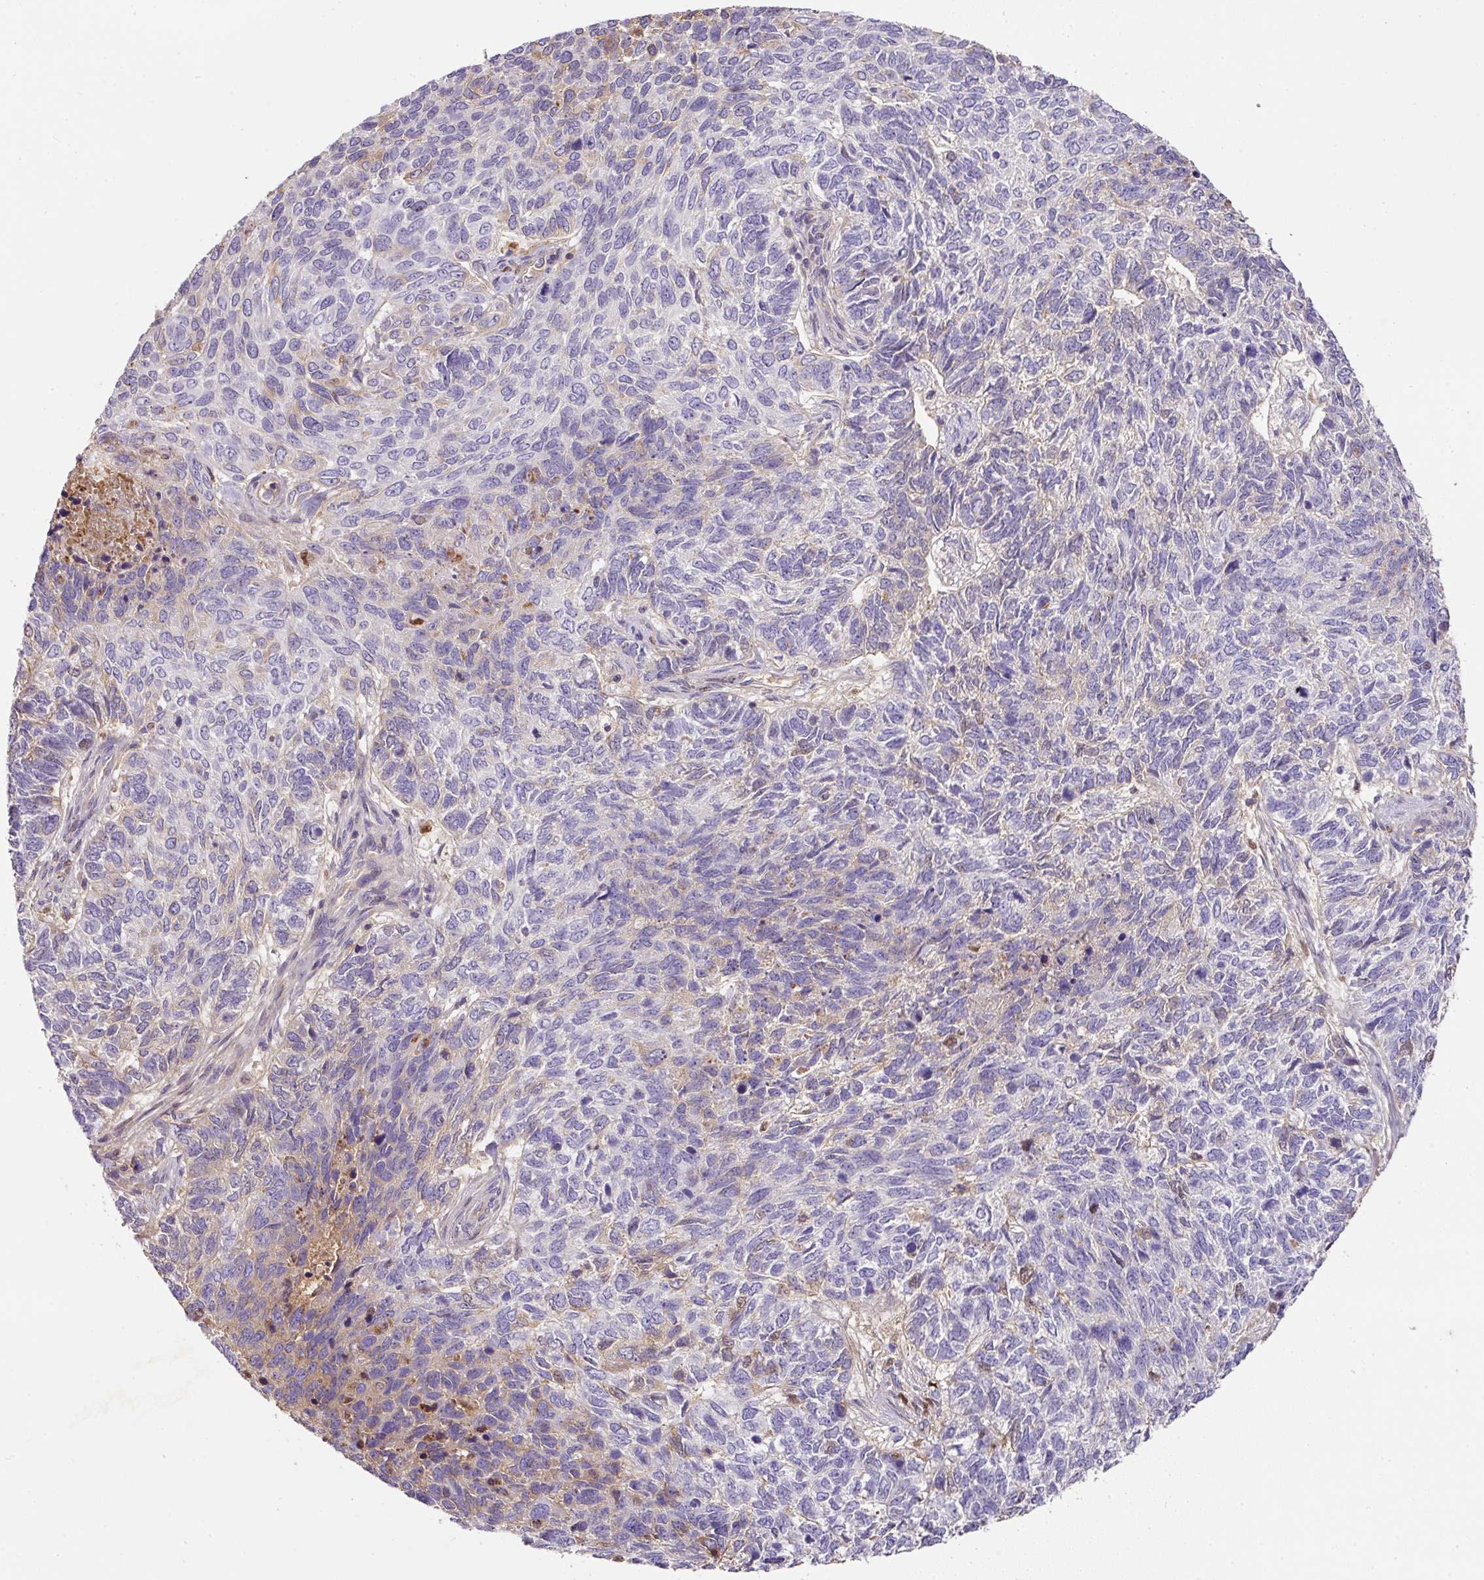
{"staining": {"intensity": "weak", "quantity": "<25%", "location": "cytoplasmic/membranous"}, "tissue": "skin cancer", "cell_type": "Tumor cells", "image_type": "cancer", "snomed": [{"axis": "morphology", "description": "Basal cell carcinoma"}, {"axis": "topography", "description": "Skin"}], "caption": "Skin basal cell carcinoma stained for a protein using immunohistochemistry (IHC) reveals no positivity tumor cells.", "gene": "CCZ1", "patient": {"sex": "female", "age": 65}}